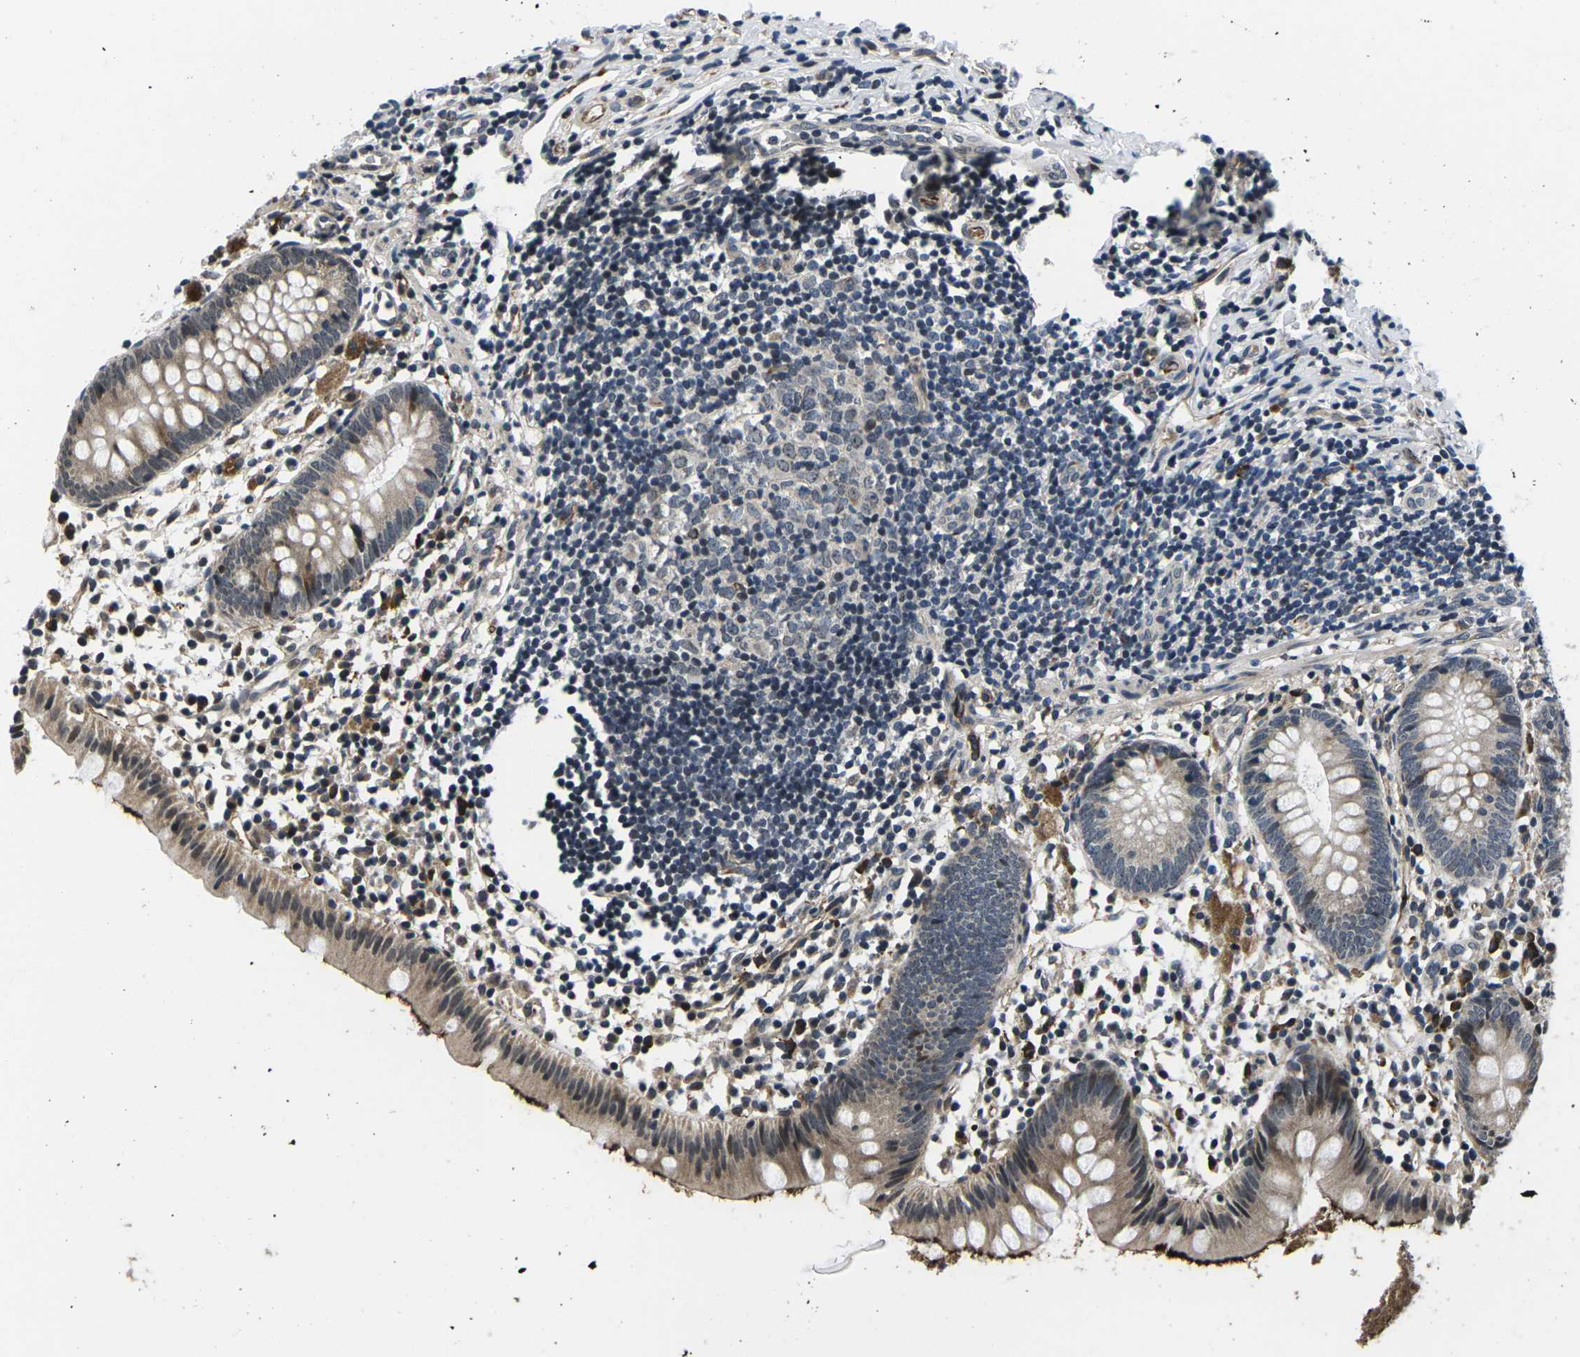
{"staining": {"intensity": "weak", "quantity": "25%-75%", "location": "cytoplasmic/membranous"}, "tissue": "appendix", "cell_type": "Glandular cells", "image_type": "normal", "snomed": [{"axis": "morphology", "description": "Normal tissue, NOS"}, {"axis": "topography", "description": "Appendix"}], "caption": "Brown immunohistochemical staining in benign human appendix exhibits weak cytoplasmic/membranous positivity in about 25%-75% of glandular cells.", "gene": "CCNE1", "patient": {"sex": "female", "age": 20}}